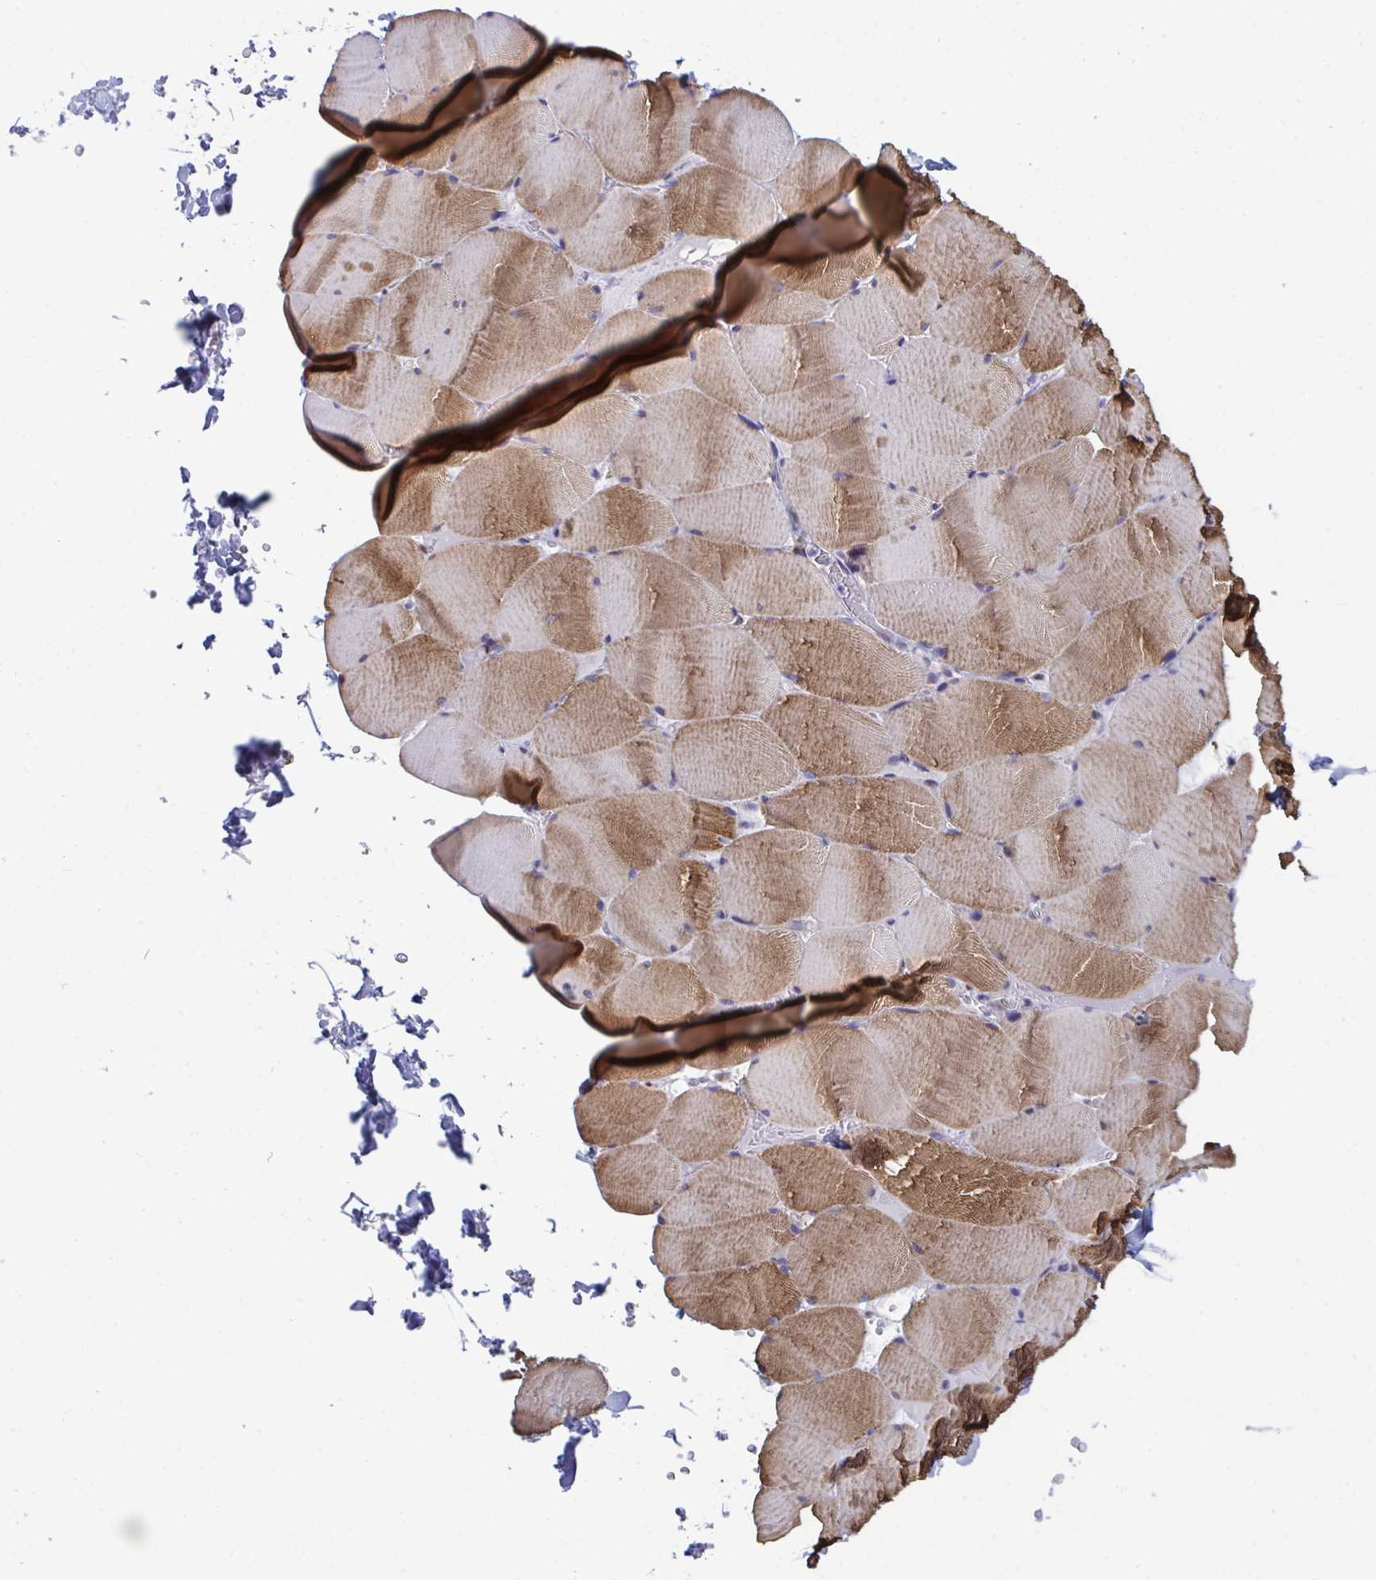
{"staining": {"intensity": "moderate", "quantity": ">75%", "location": "cytoplasmic/membranous"}, "tissue": "skeletal muscle", "cell_type": "Myocytes", "image_type": "normal", "snomed": [{"axis": "morphology", "description": "Normal tissue, NOS"}, {"axis": "topography", "description": "Skeletal muscle"}, {"axis": "topography", "description": "Head-Neck"}], "caption": "A brown stain highlights moderate cytoplasmic/membranous staining of a protein in myocytes of normal skeletal muscle.", "gene": "PELI1", "patient": {"sex": "male", "age": 66}}